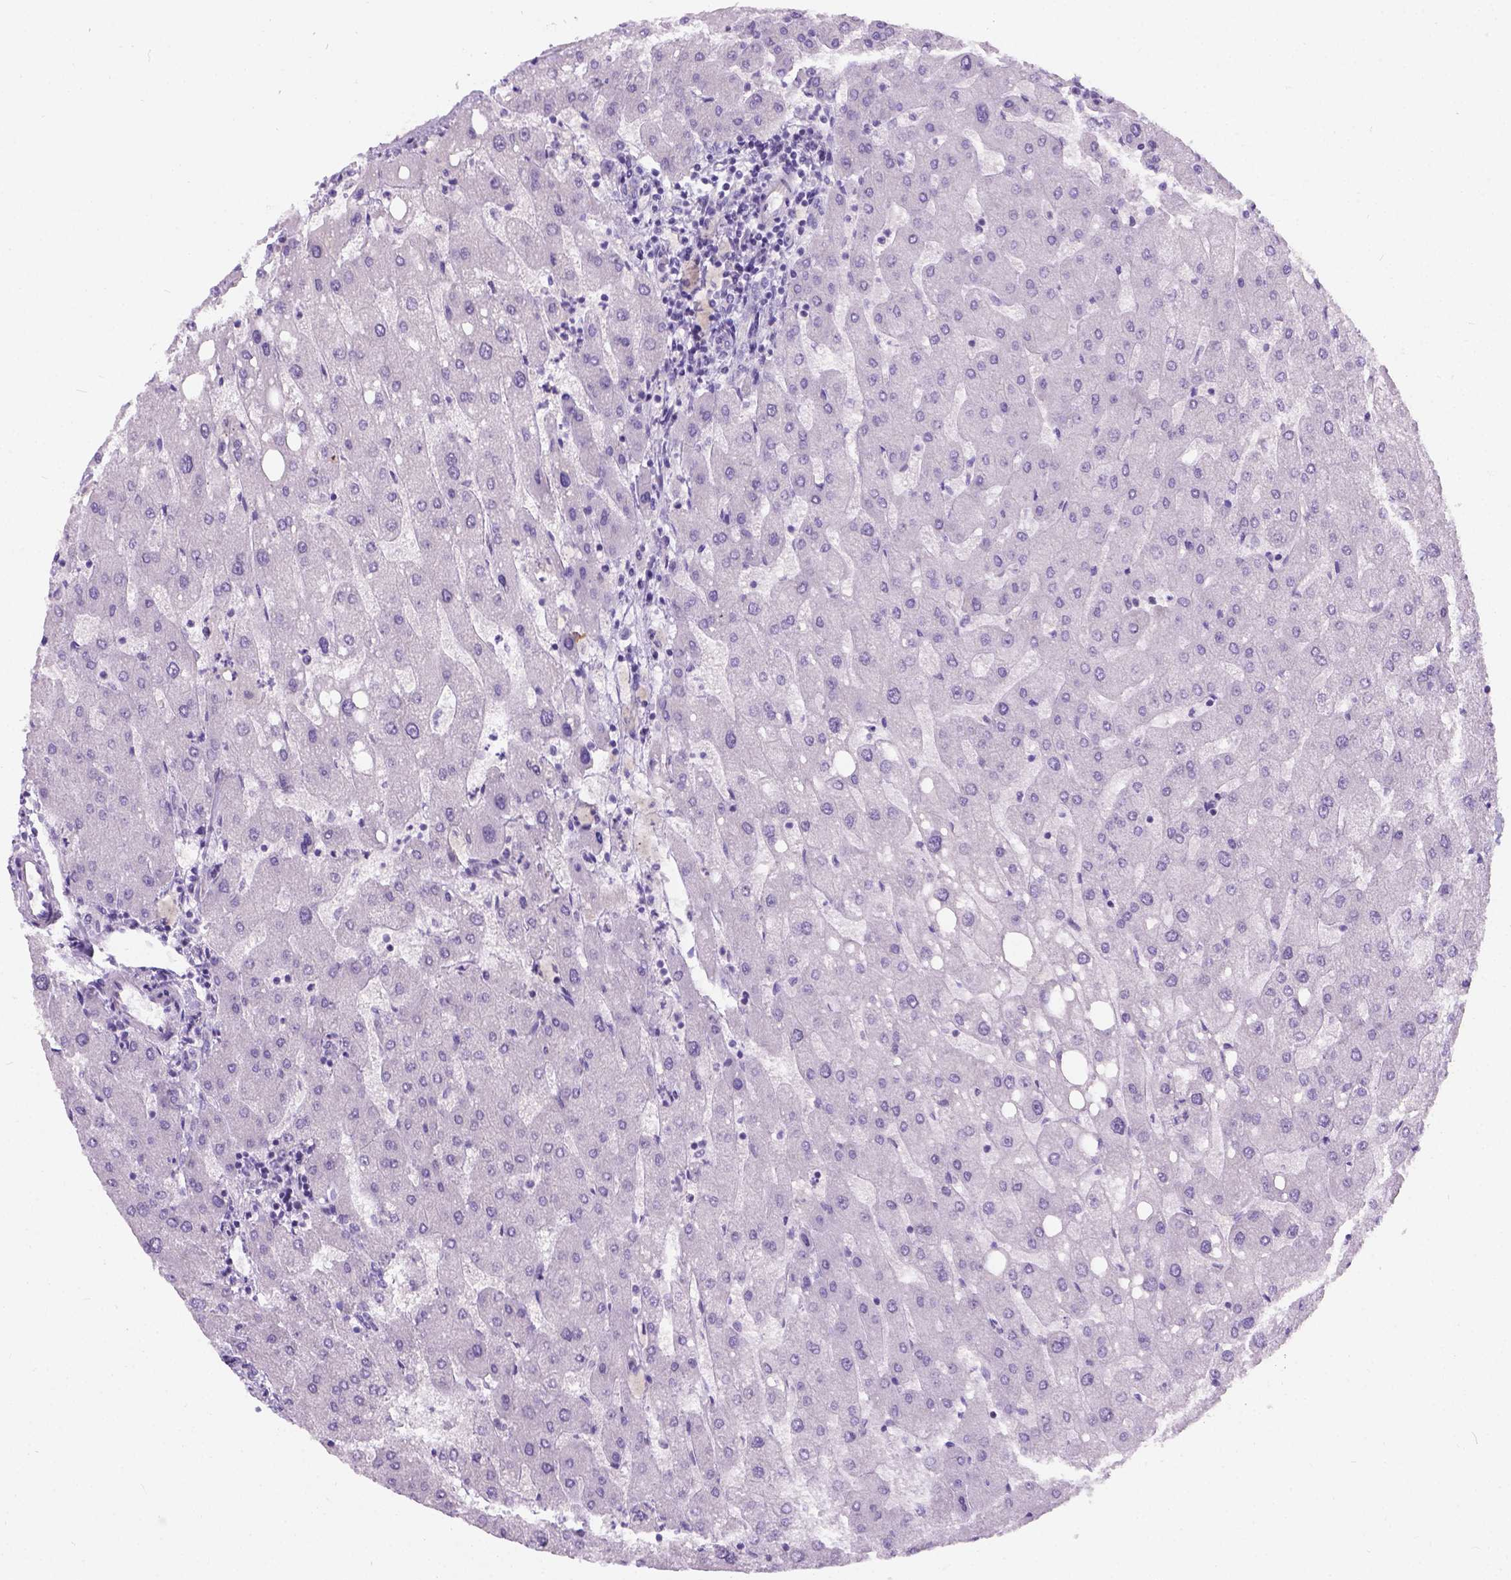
{"staining": {"intensity": "negative", "quantity": "none", "location": "none"}, "tissue": "liver", "cell_type": "Cholangiocytes", "image_type": "normal", "snomed": [{"axis": "morphology", "description": "Normal tissue, NOS"}, {"axis": "topography", "description": "Liver"}], "caption": "This is an immunohistochemistry (IHC) image of unremarkable human liver. There is no staining in cholangiocytes.", "gene": "C20orf144", "patient": {"sex": "male", "age": 67}}